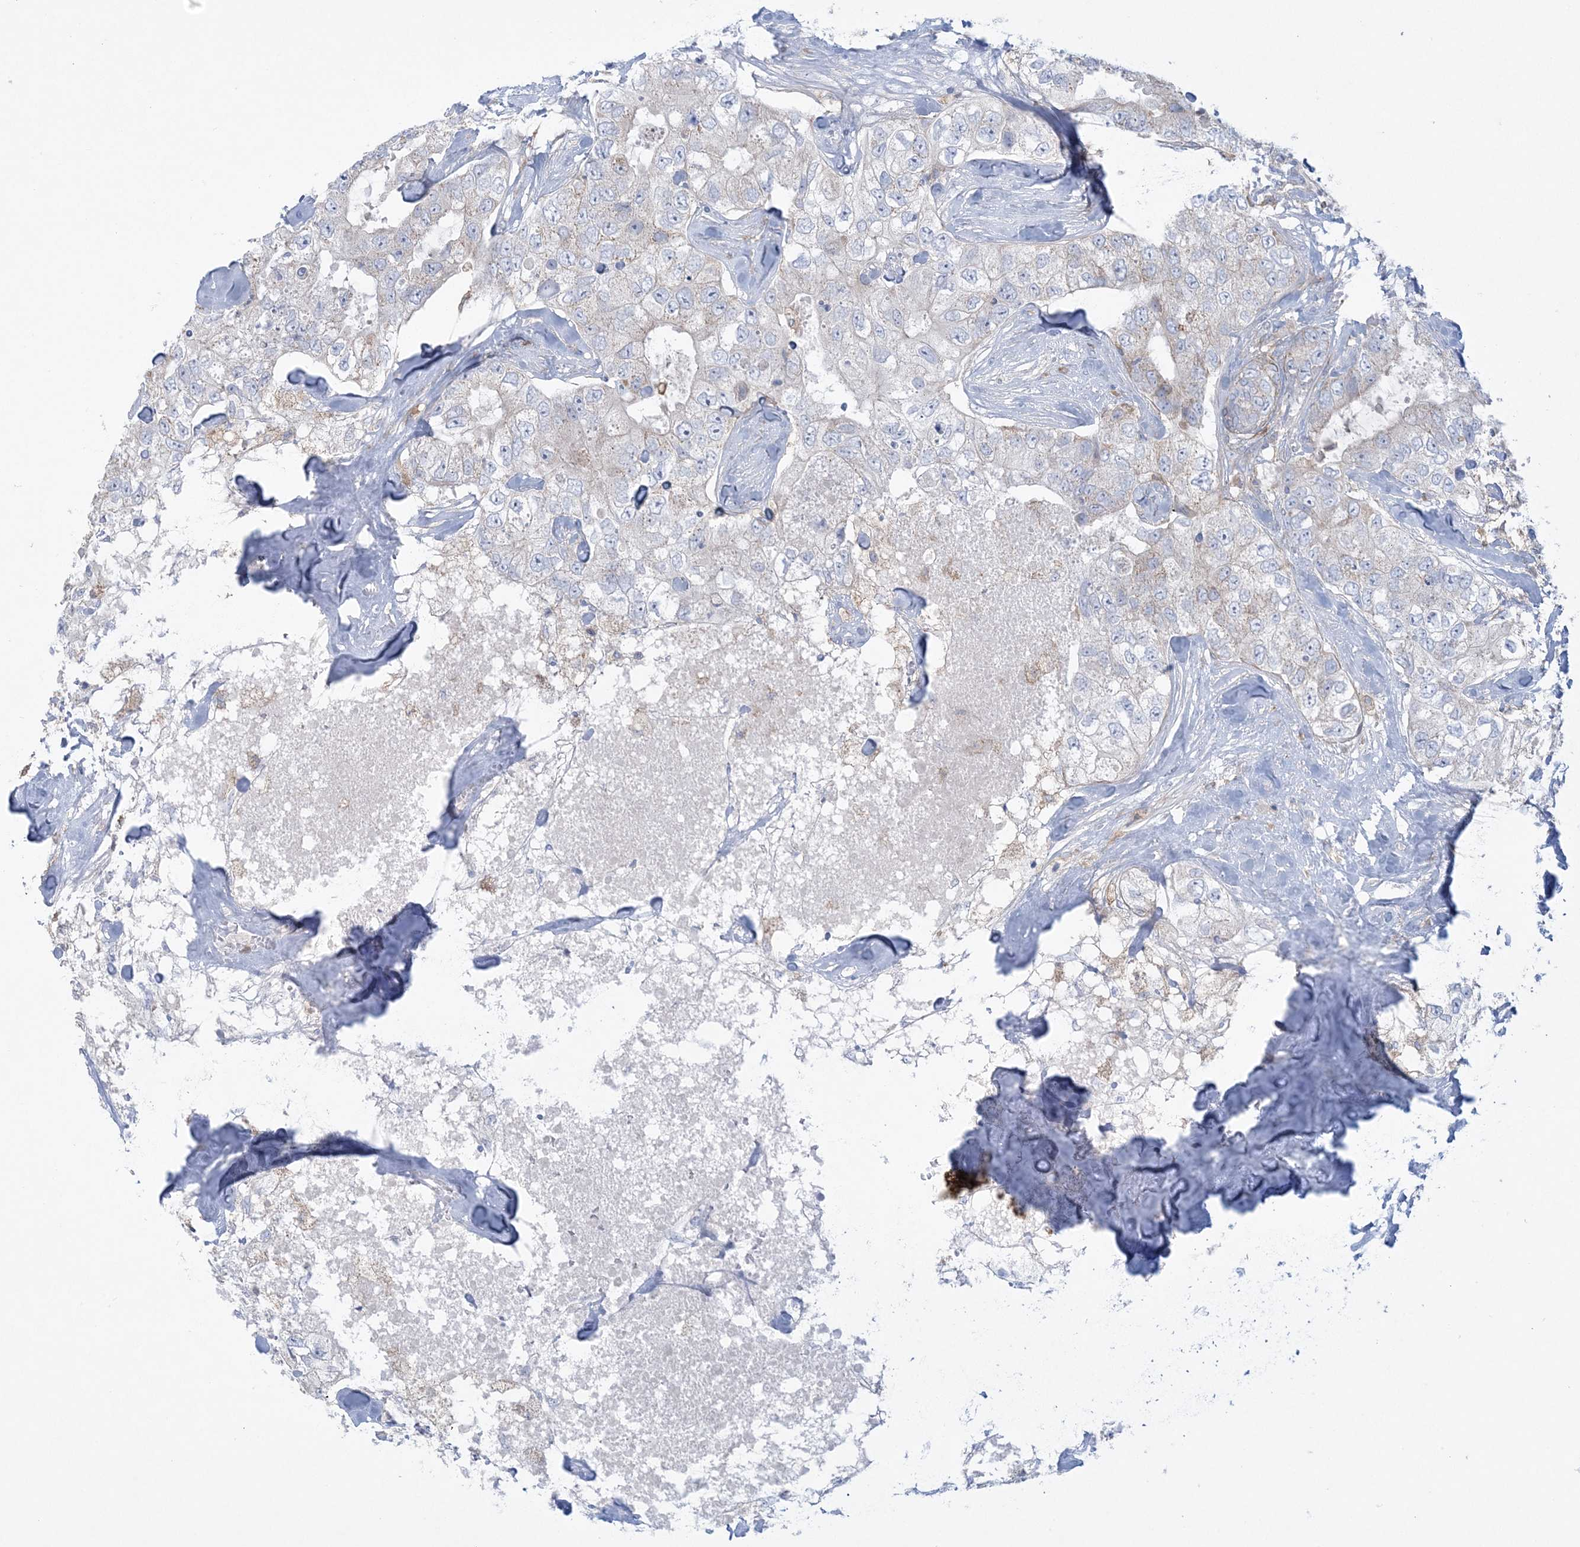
{"staining": {"intensity": "negative", "quantity": "none", "location": "none"}, "tissue": "breast cancer", "cell_type": "Tumor cells", "image_type": "cancer", "snomed": [{"axis": "morphology", "description": "Duct carcinoma"}, {"axis": "topography", "description": "Breast"}], "caption": "A high-resolution histopathology image shows immunohistochemistry (IHC) staining of breast infiltrating ductal carcinoma, which reveals no significant positivity in tumor cells.", "gene": "ARHGAP30", "patient": {"sex": "female", "age": 62}}